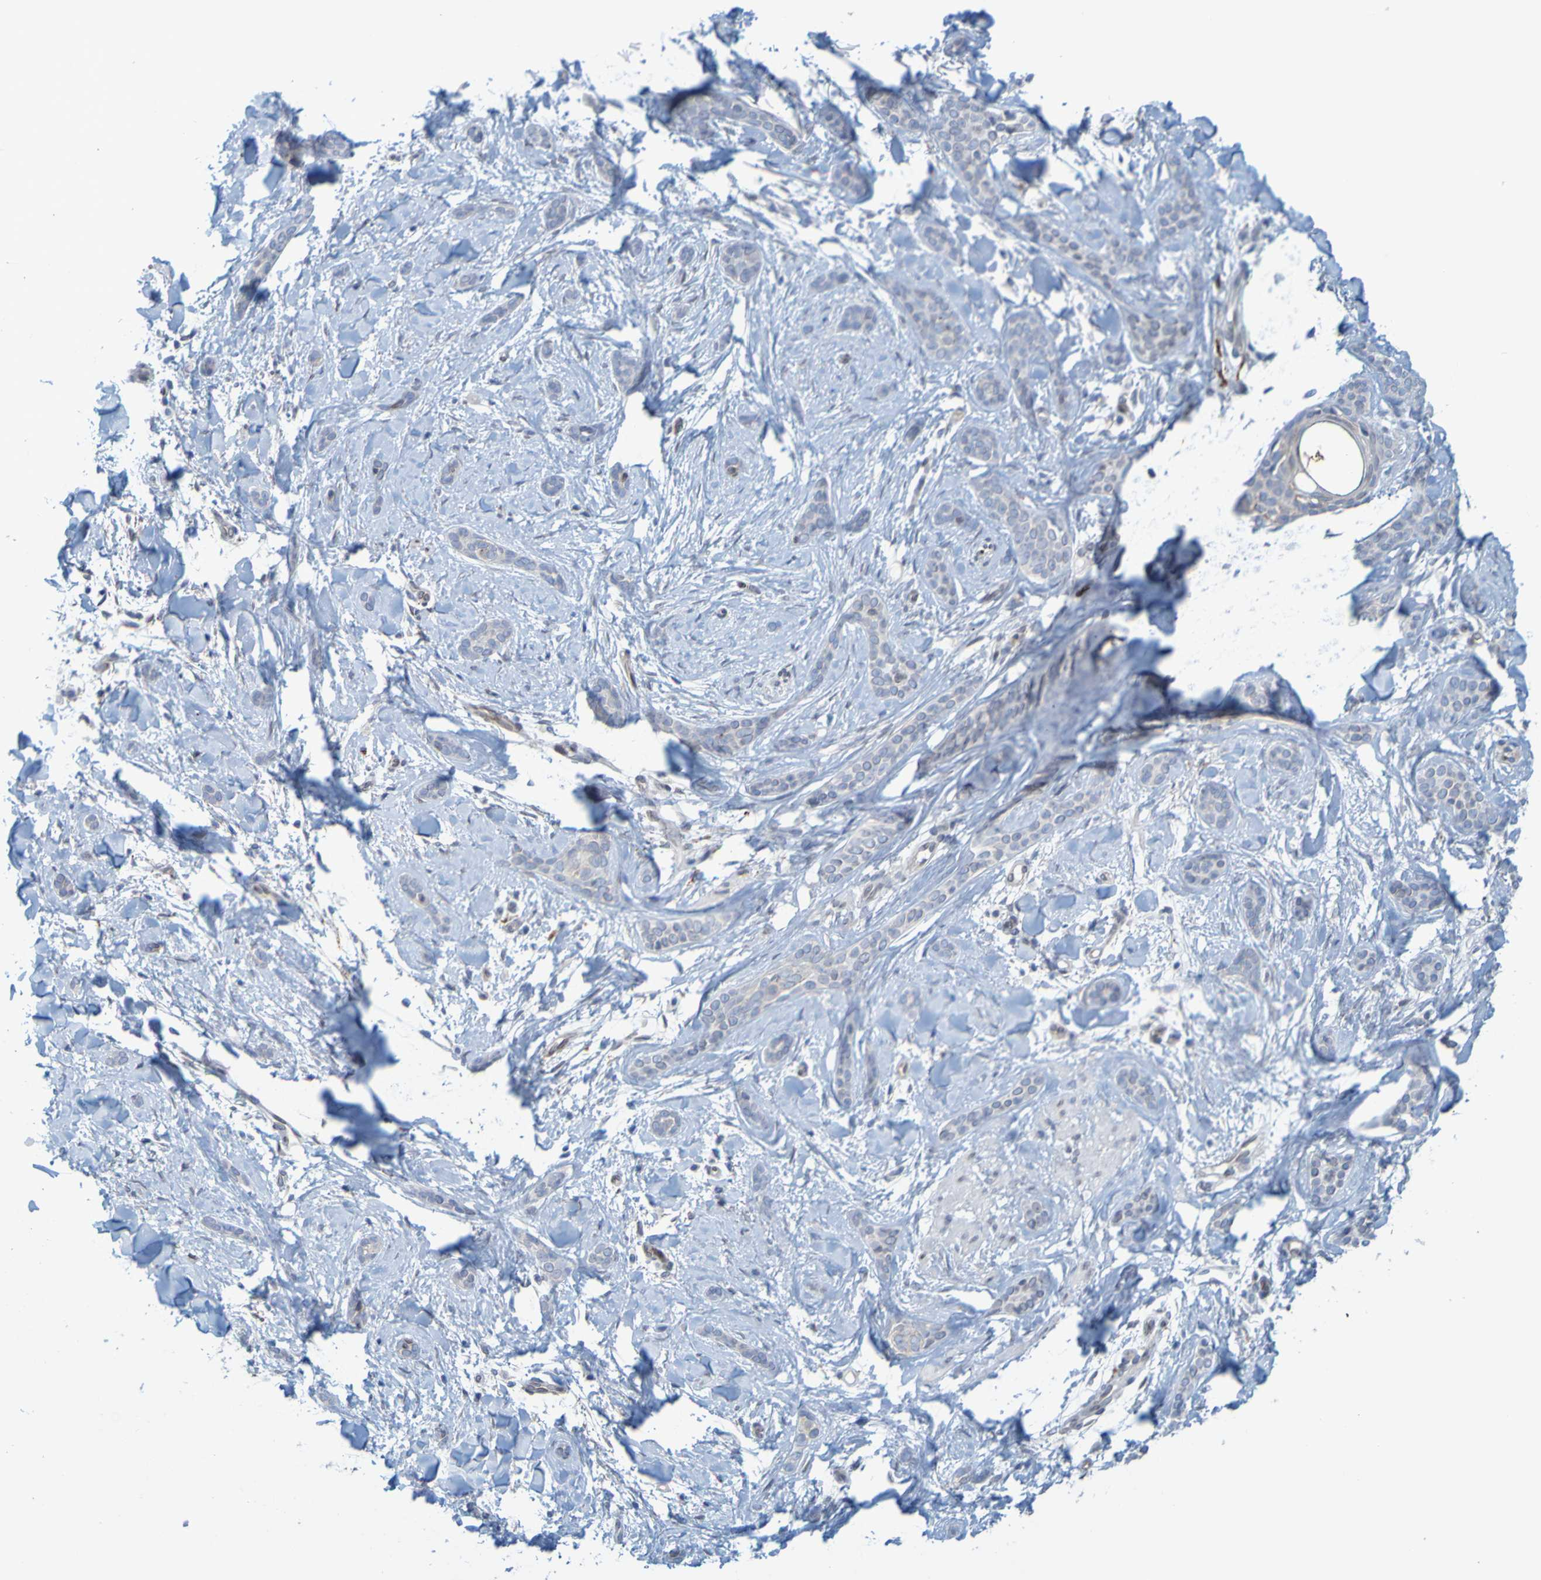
{"staining": {"intensity": "negative", "quantity": "none", "location": "none"}, "tissue": "skin cancer", "cell_type": "Tumor cells", "image_type": "cancer", "snomed": [{"axis": "morphology", "description": "Basal cell carcinoma"}, {"axis": "morphology", "description": "Adnexal tumor, benign"}, {"axis": "topography", "description": "Skin"}], "caption": "IHC histopathology image of neoplastic tissue: human skin cancer (basal cell carcinoma) stained with DAB displays no significant protein expression in tumor cells.", "gene": "MAG", "patient": {"sex": "female", "age": 42}}